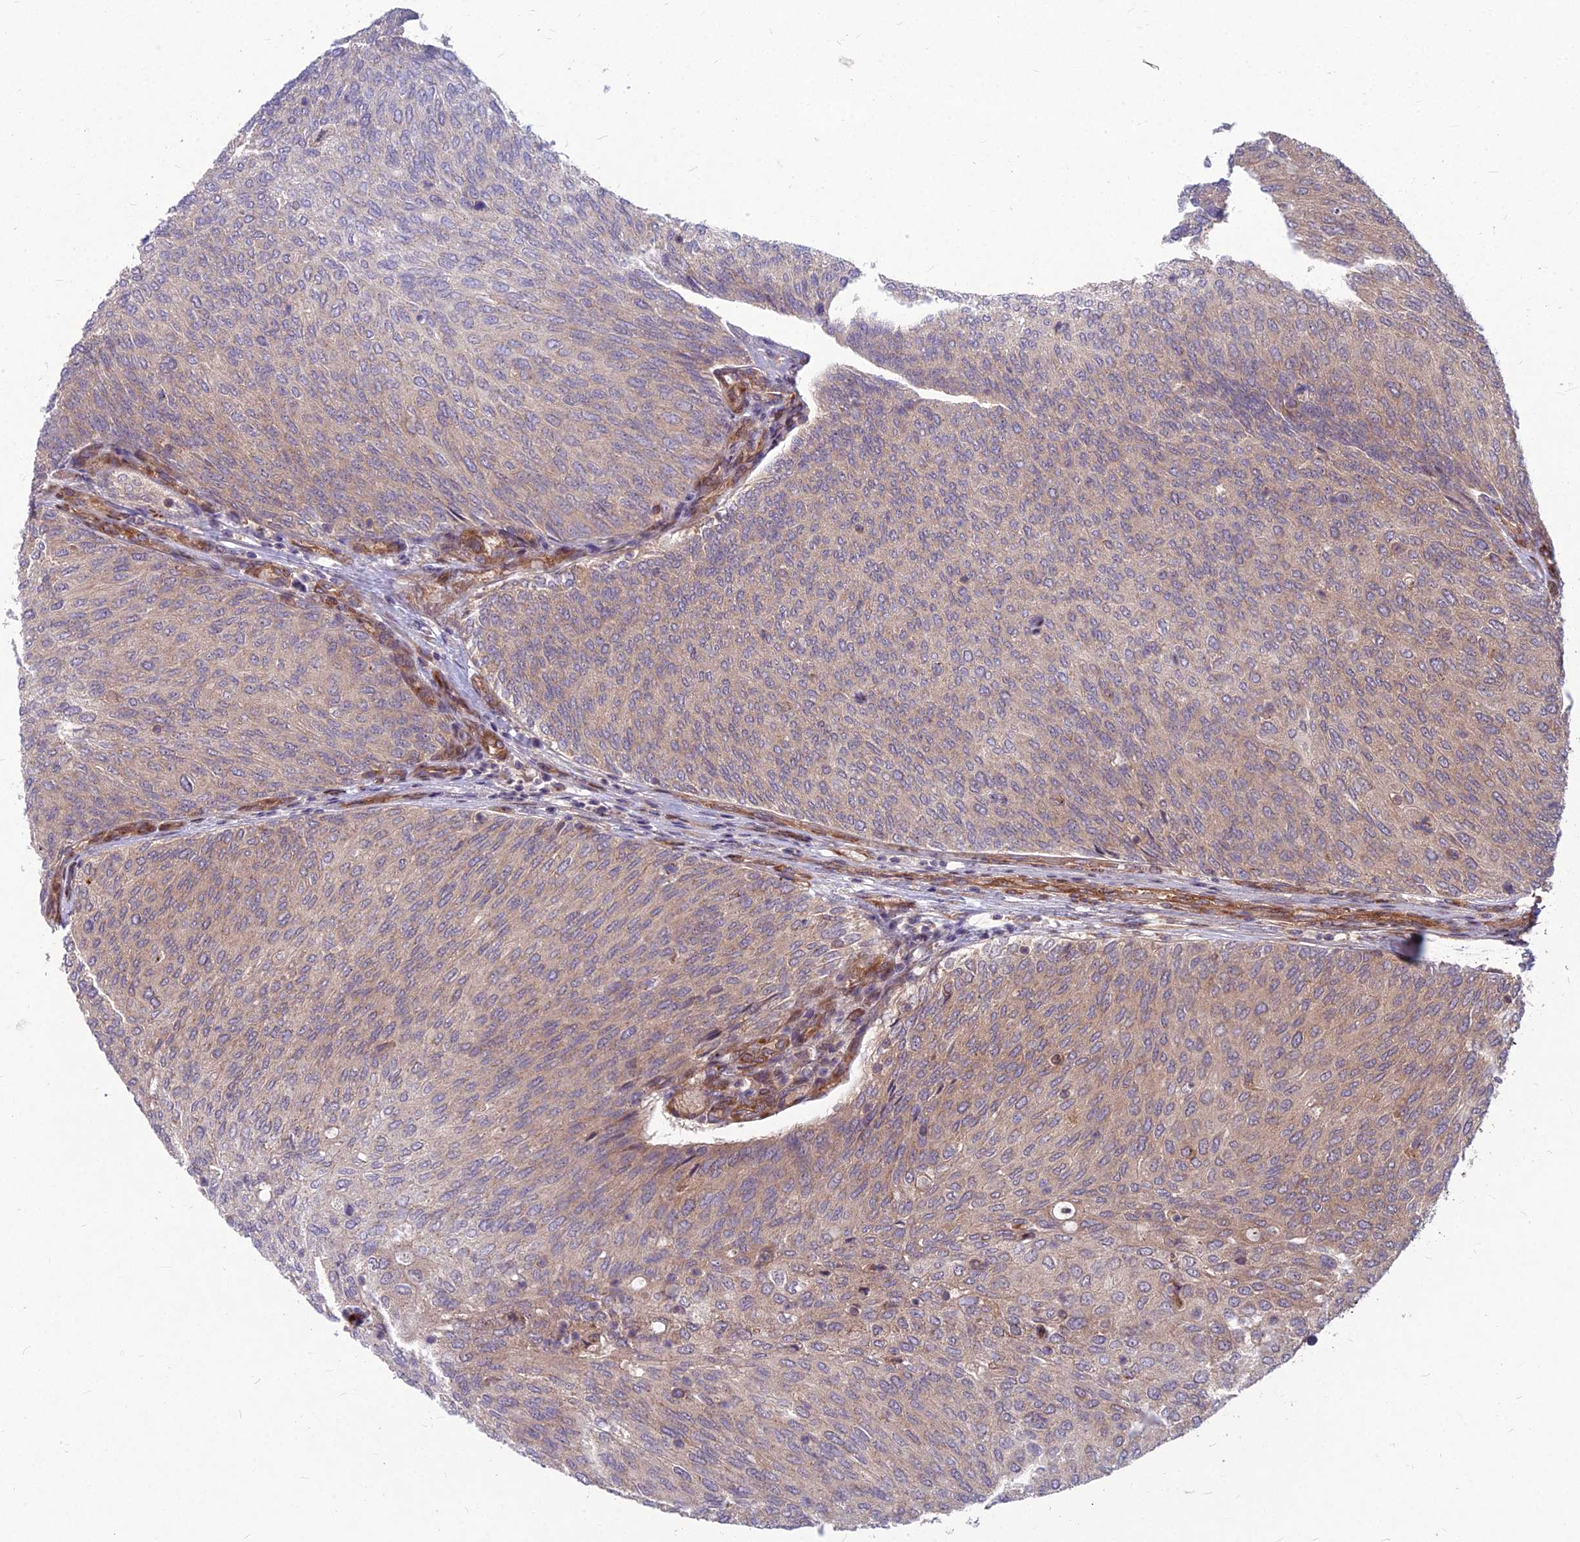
{"staining": {"intensity": "weak", "quantity": "<25%", "location": "cytoplasmic/membranous"}, "tissue": "urothelial cancer", "cell_type": "Tumor cells", "image_type": "cancer", "snomed": [{"axis": "morphology", "description": "Urothelial carcinoma, Low grade"}, {"axis": "topography", "description": "Urinary bladder"}], "caption": "Tumor cells are negative for protein expression in human urothelial carcinoma (low-grade).", "gene": "MFSD8", "patient": {"sex": "female", "age": 79}}